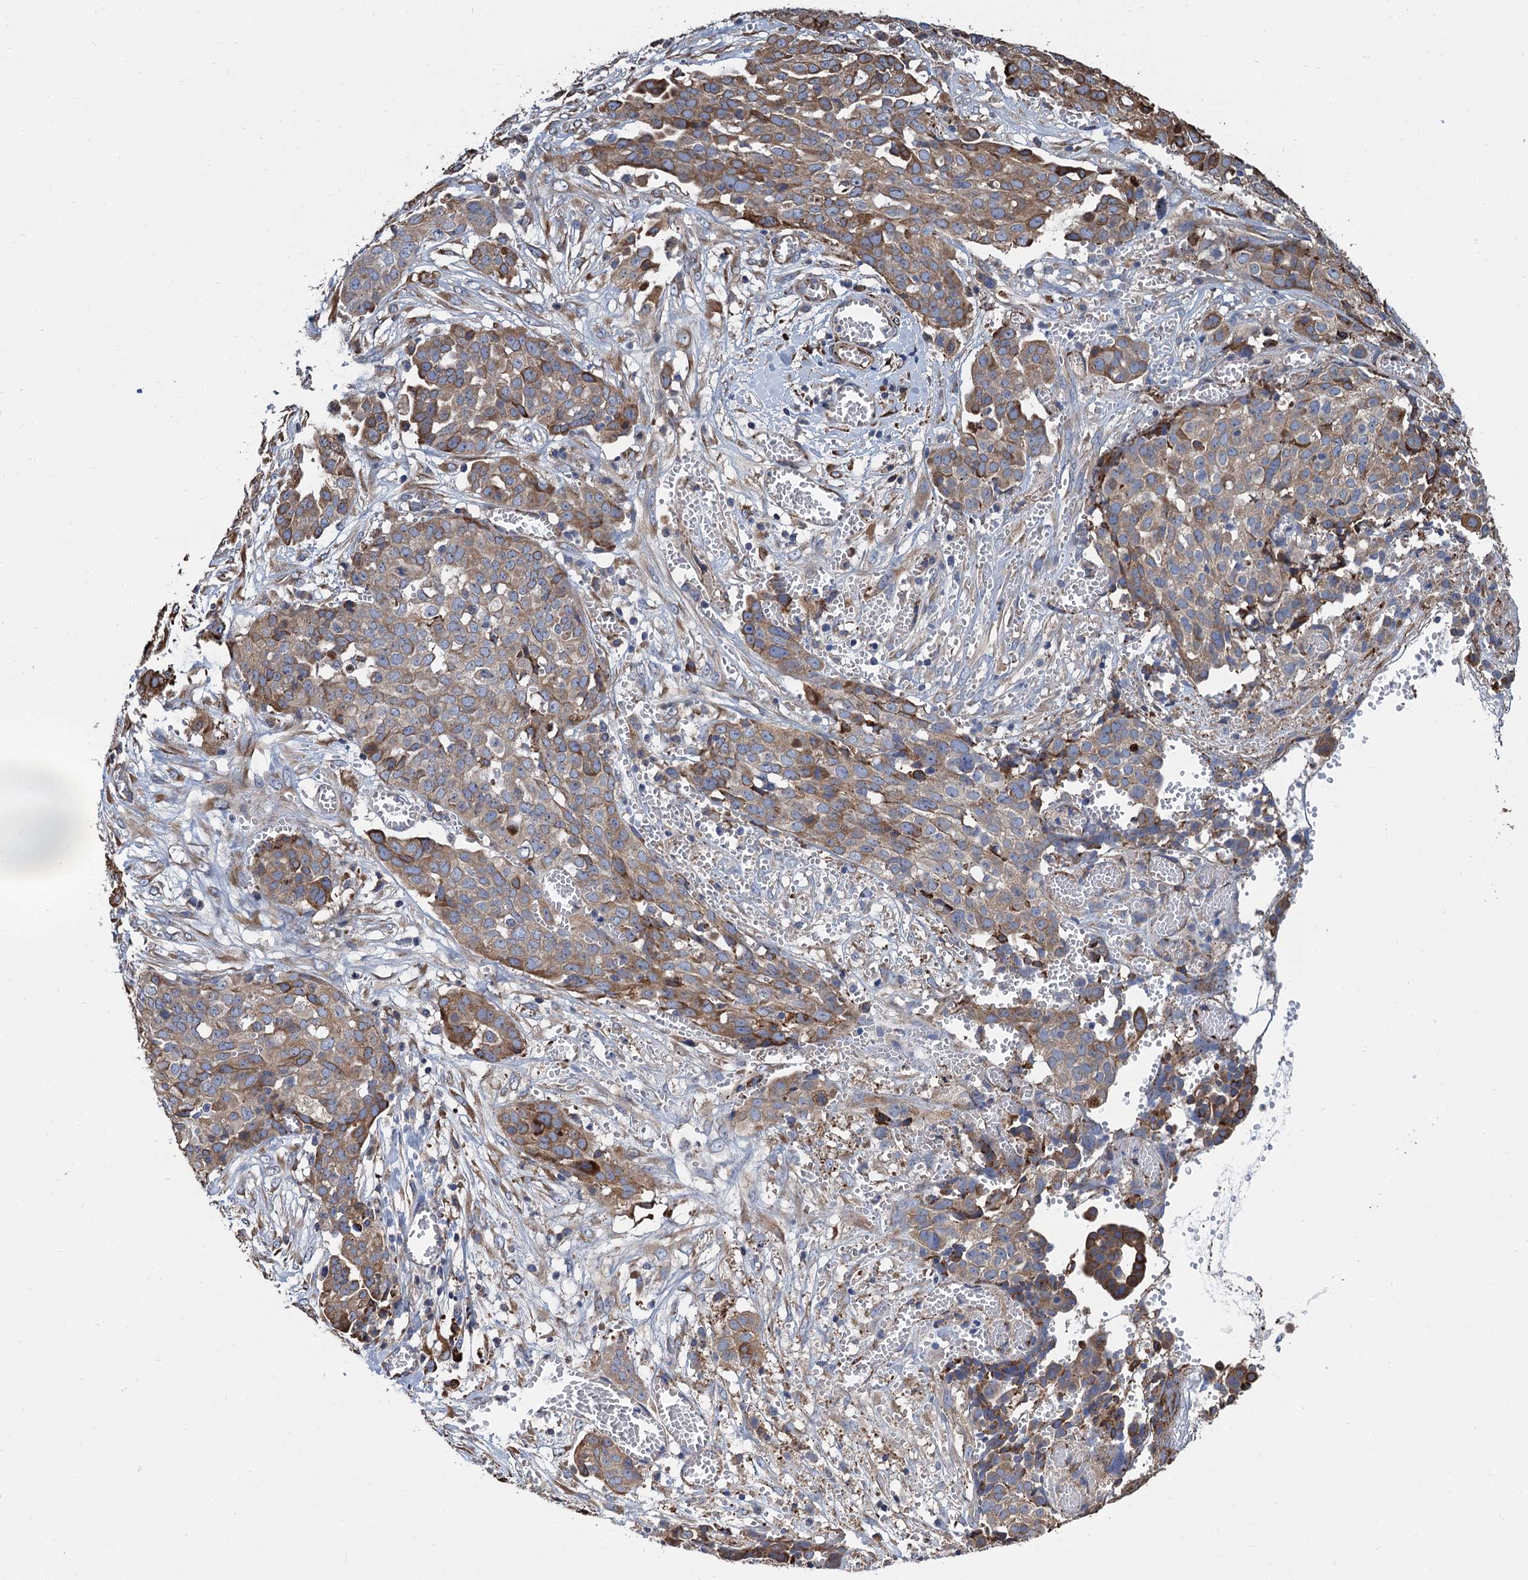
{"staining": {"intensity": "moderate", "quantity": "<25%", "location": "cytoplasmic/membranous"}, "tissue": "ovarian cancer", "cell_type": "Tumor cells", "image_type": "cancer", "snomed": [{"axis": "morphology", "description": "Cystadenocarcinoma, serous, NOS"}, {"axis": "topography", "description": "Soft tissue"}, {"axis": "topography", "description": "Ovary"}], "caption": "Human ovarian cancer stained with a brown dye displays moderate cytoplasmic/membranous positive staining in about <25% of tumor cells.", "gene": "CNNM1", "patient": {"sex": "female", "age": 57}}